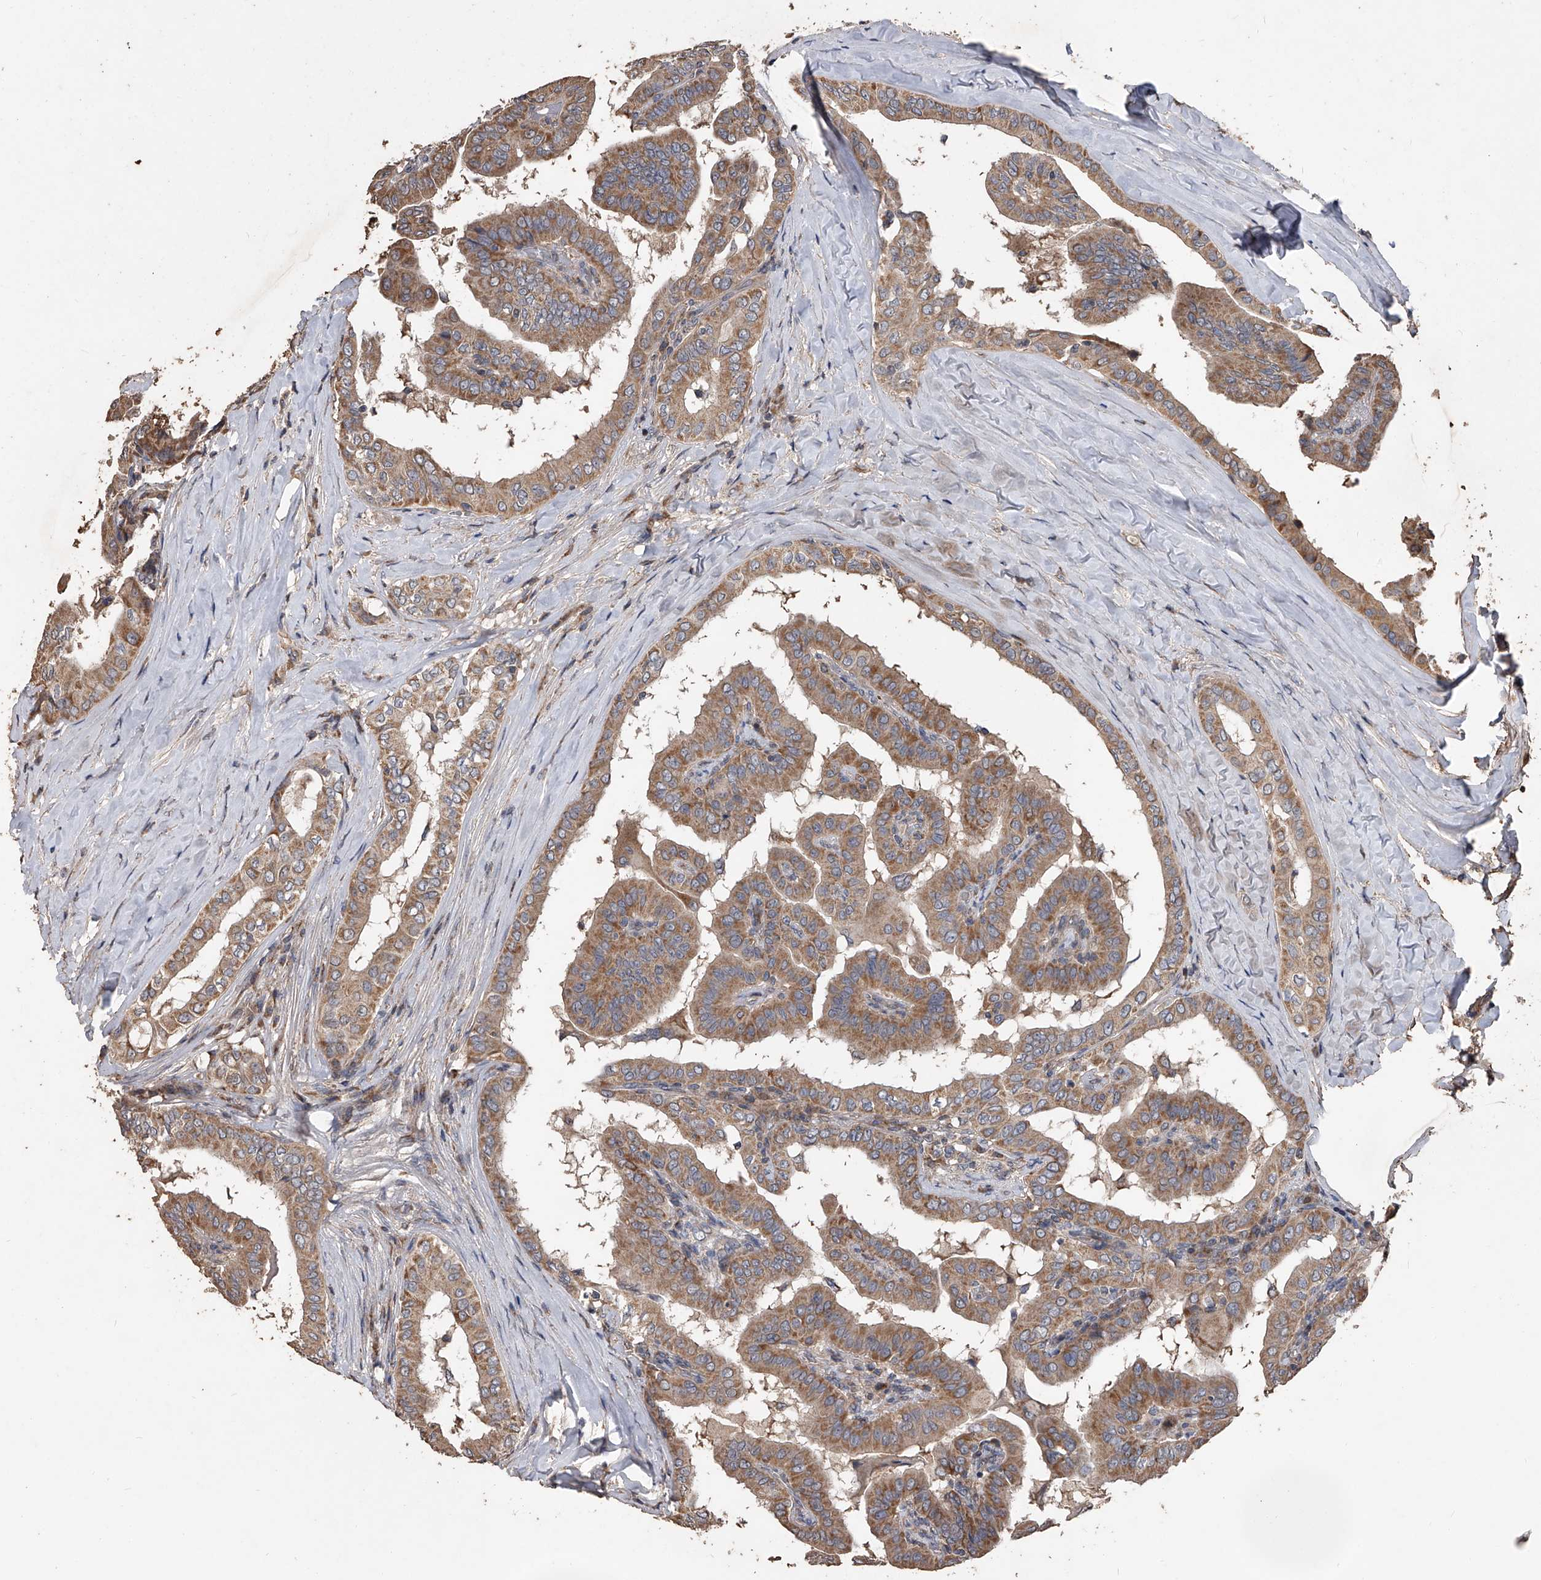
{"staining": {"intensity": "moderate", "quantity": ">75%", "location": "cytoplasmic/membranous"}, "tissue": "thyroid cancer", "cell_type": "Tumor cells", "image_type": "cancer", "snomed": [{"axis": "morphology", "description": "Papillary adenocarcinoma, NOS"}, {"axis": "topography", "description": "Thyroid gland"}], "caption": "An image of thyroid cancer (papillary adenocarcinoma) stained for a protein shows moderate cytoplasmic/membranous brown staining in tumor cells.", "gene": "LTV1", "patient": {"sex": "male", "age": 33}}